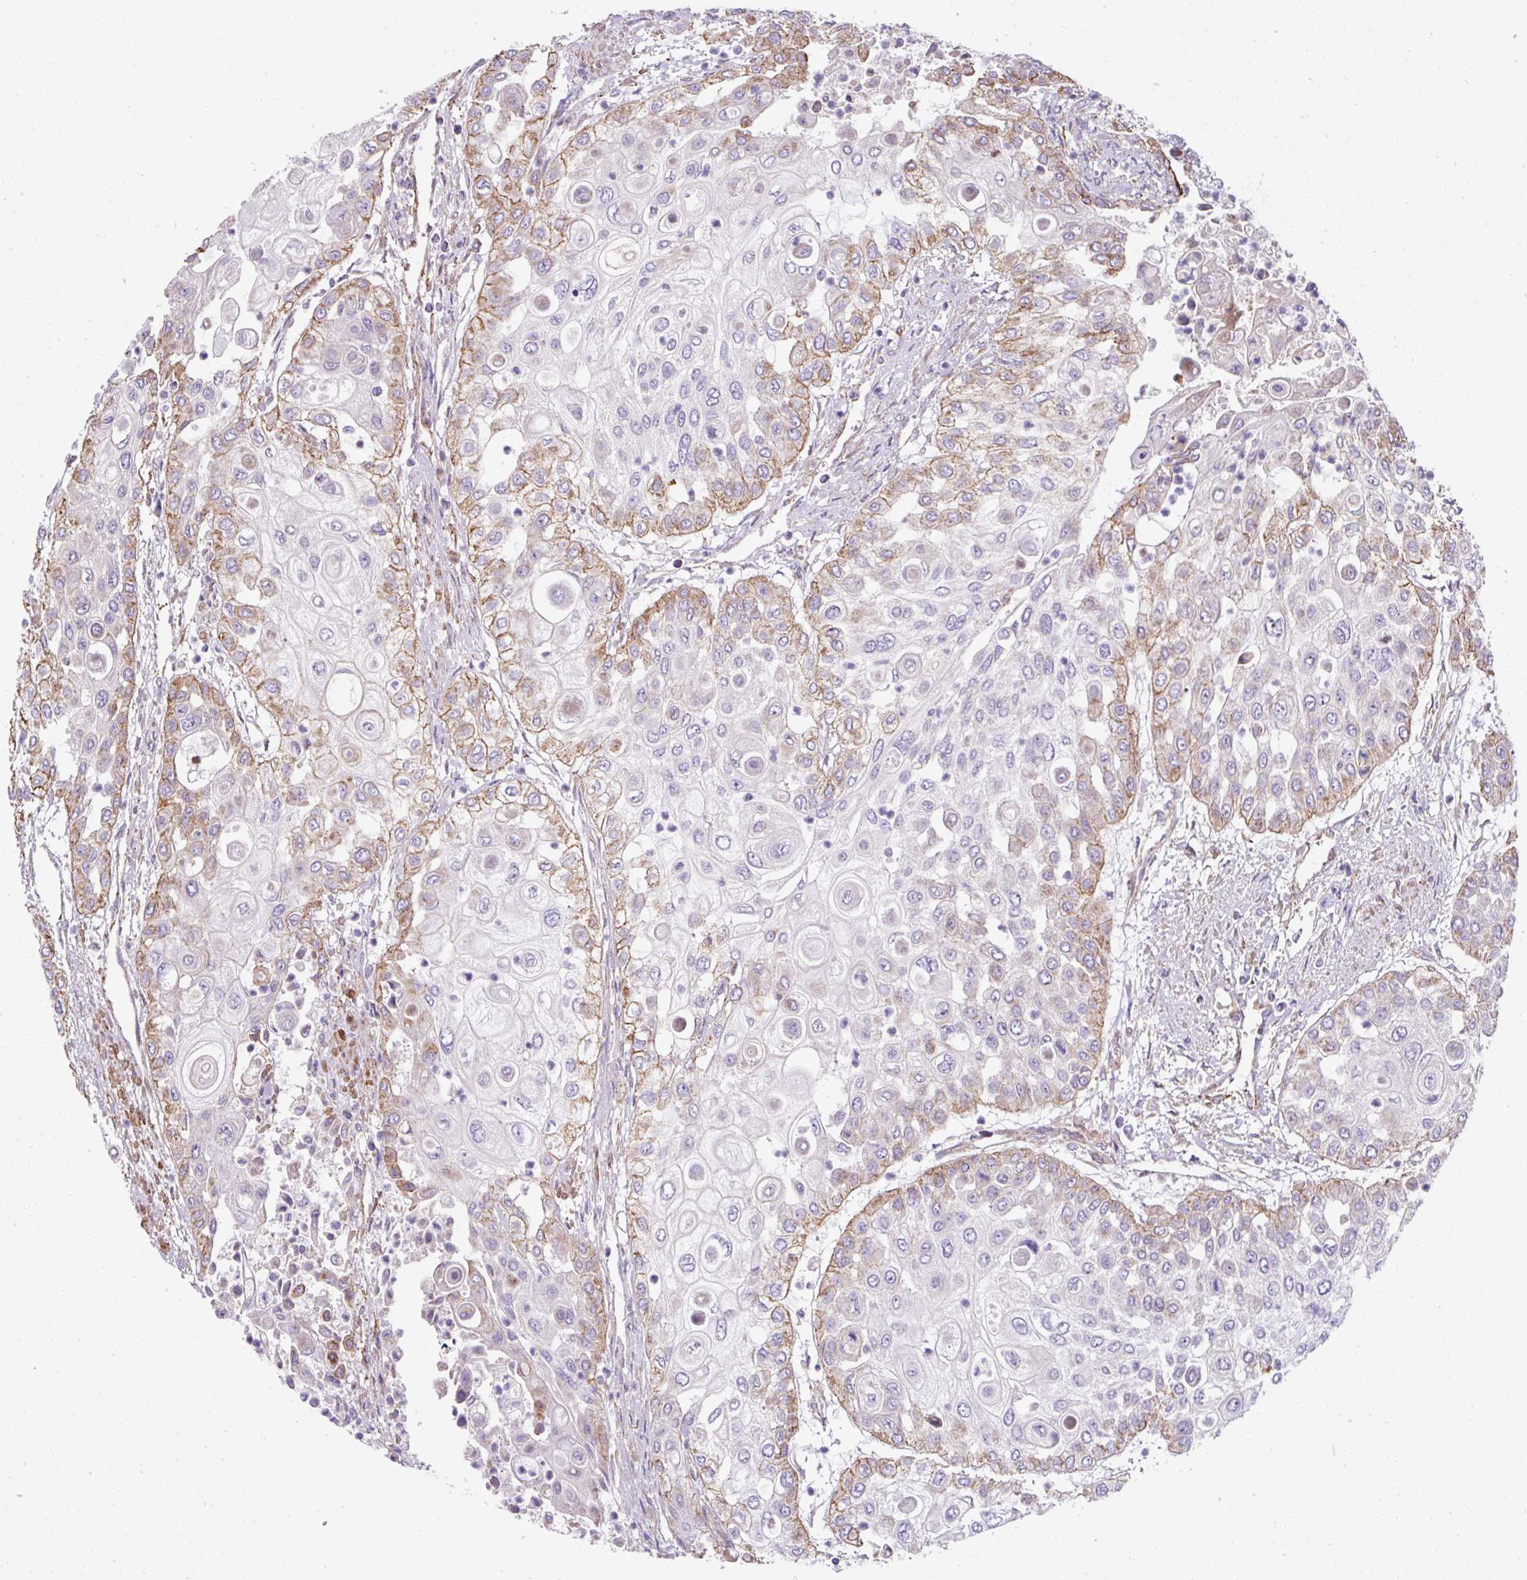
{"staining": {"intensity": "moderate", "quantity": "25%-75%", "location": "cytoplasmic/membranous"}, "tissue": "urothelial cancer", "cell_type": "Tumor cells", "image_type": "cancer", "snomed": [{"axis": "morphology", "description": "Urothelial carcinoma, High grade"}, {"axis": "topography", "description": "Urinary bladder"}], "caption": "Protein staining of high-grade urothelial carcinoma tissue demonstrates moderate cytoplasmic/membranous positivity in about 25%-75% of tumor cells. The protein of interest is shown in brown color, while the nuclei are stained blue.", "gene": "ANKUB1", "patient": {"sex": "female", "age": 79}}